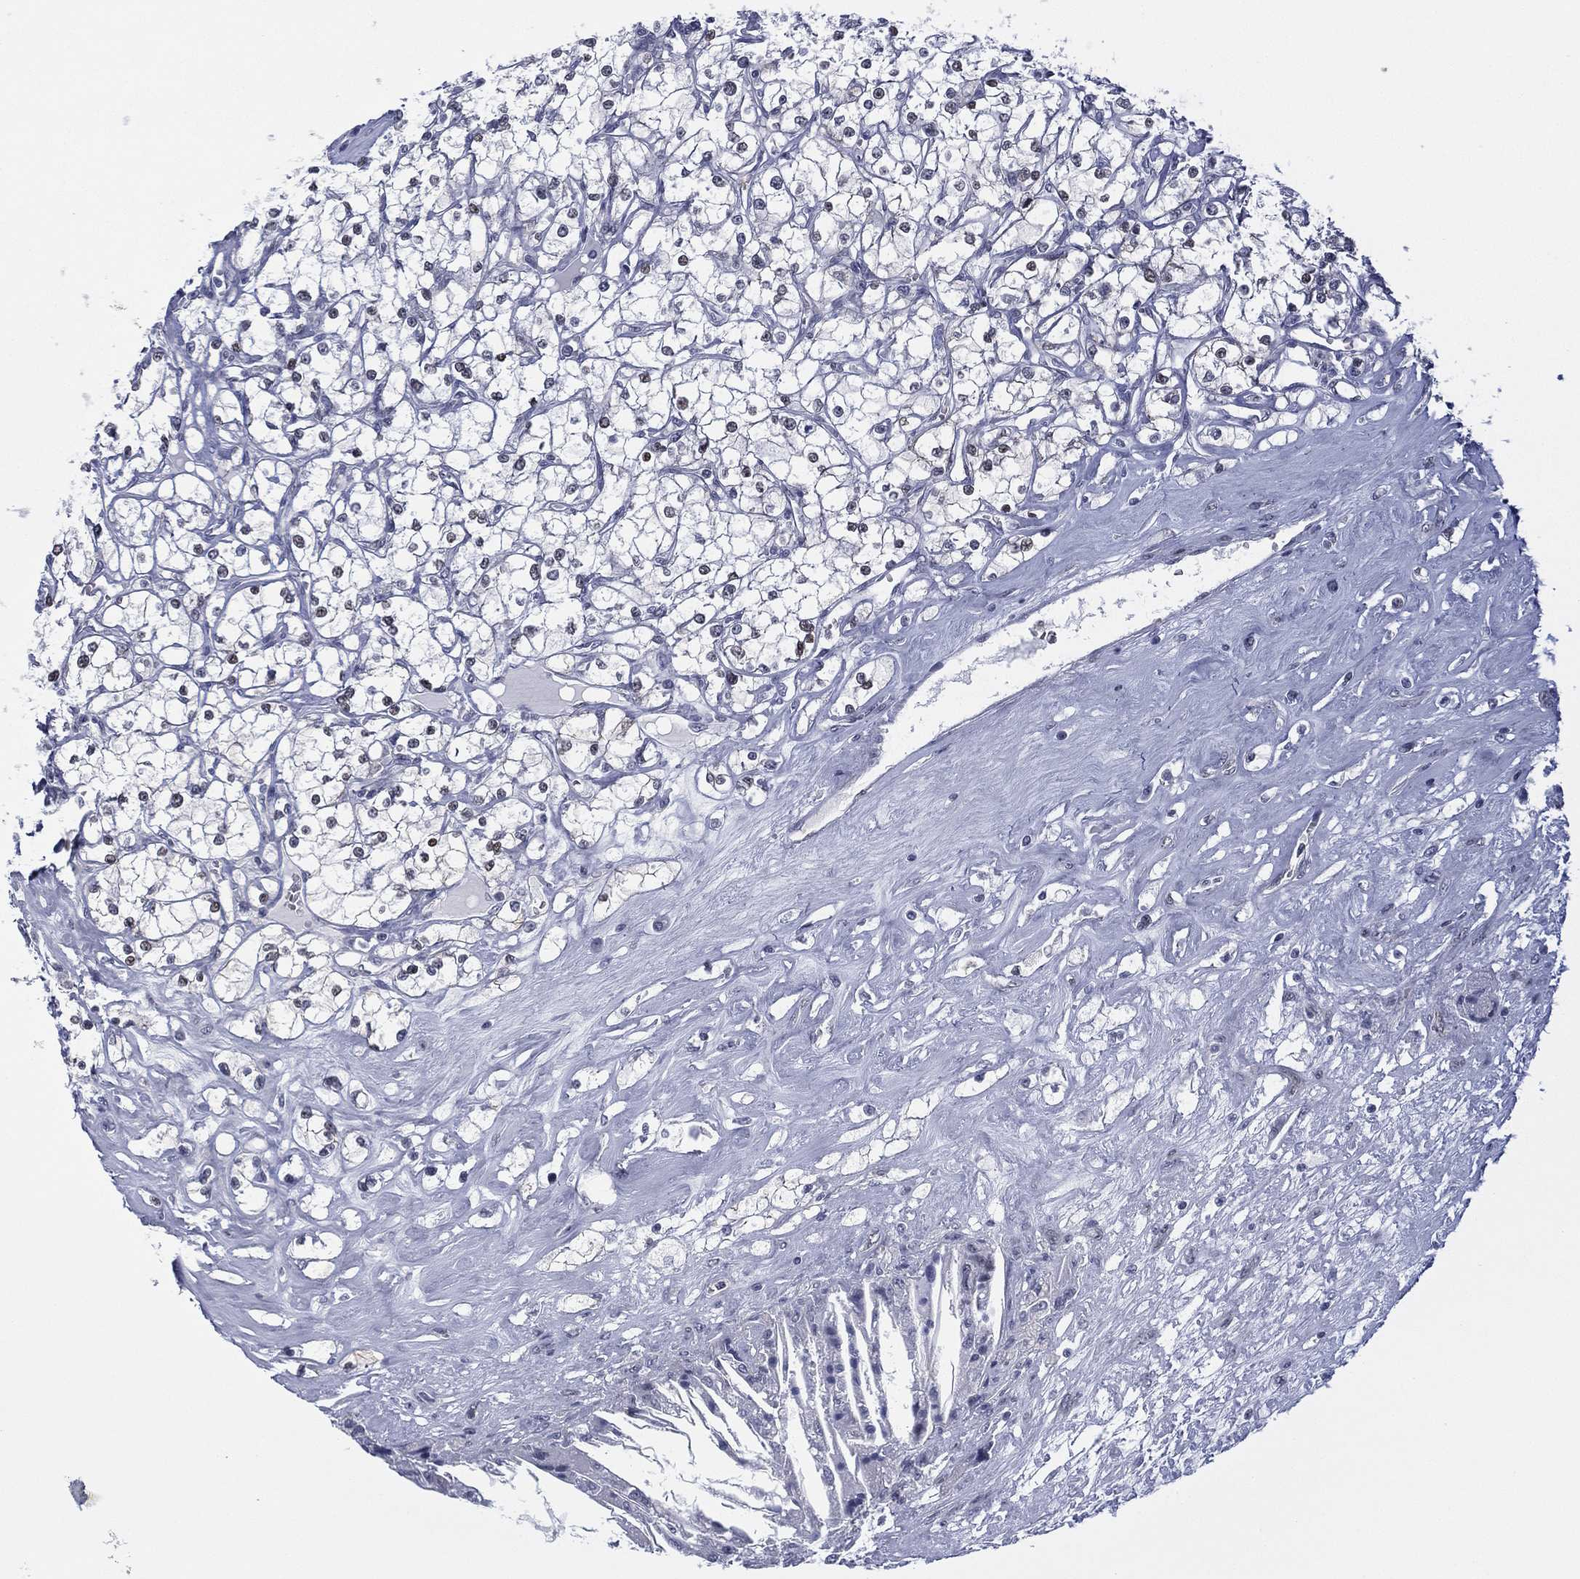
{"staining": {"intensity": "negative", "quantity": "none", "location": "none"}, "tissue": "renal cancer", "cell_type": "Tumor cells", "image_type": "cancer", "snomed": [{"axis": "morphology", "description": "Adenocarcinoma, NOS"}, {"axis": "topography", "description": "Kidney"}], "caption": "This is an IHC micrograph of human renal cancer. There is no staining in tumor cells.", "gene": "ZNF711", "patient": {"sex": "male", "age": 67}}